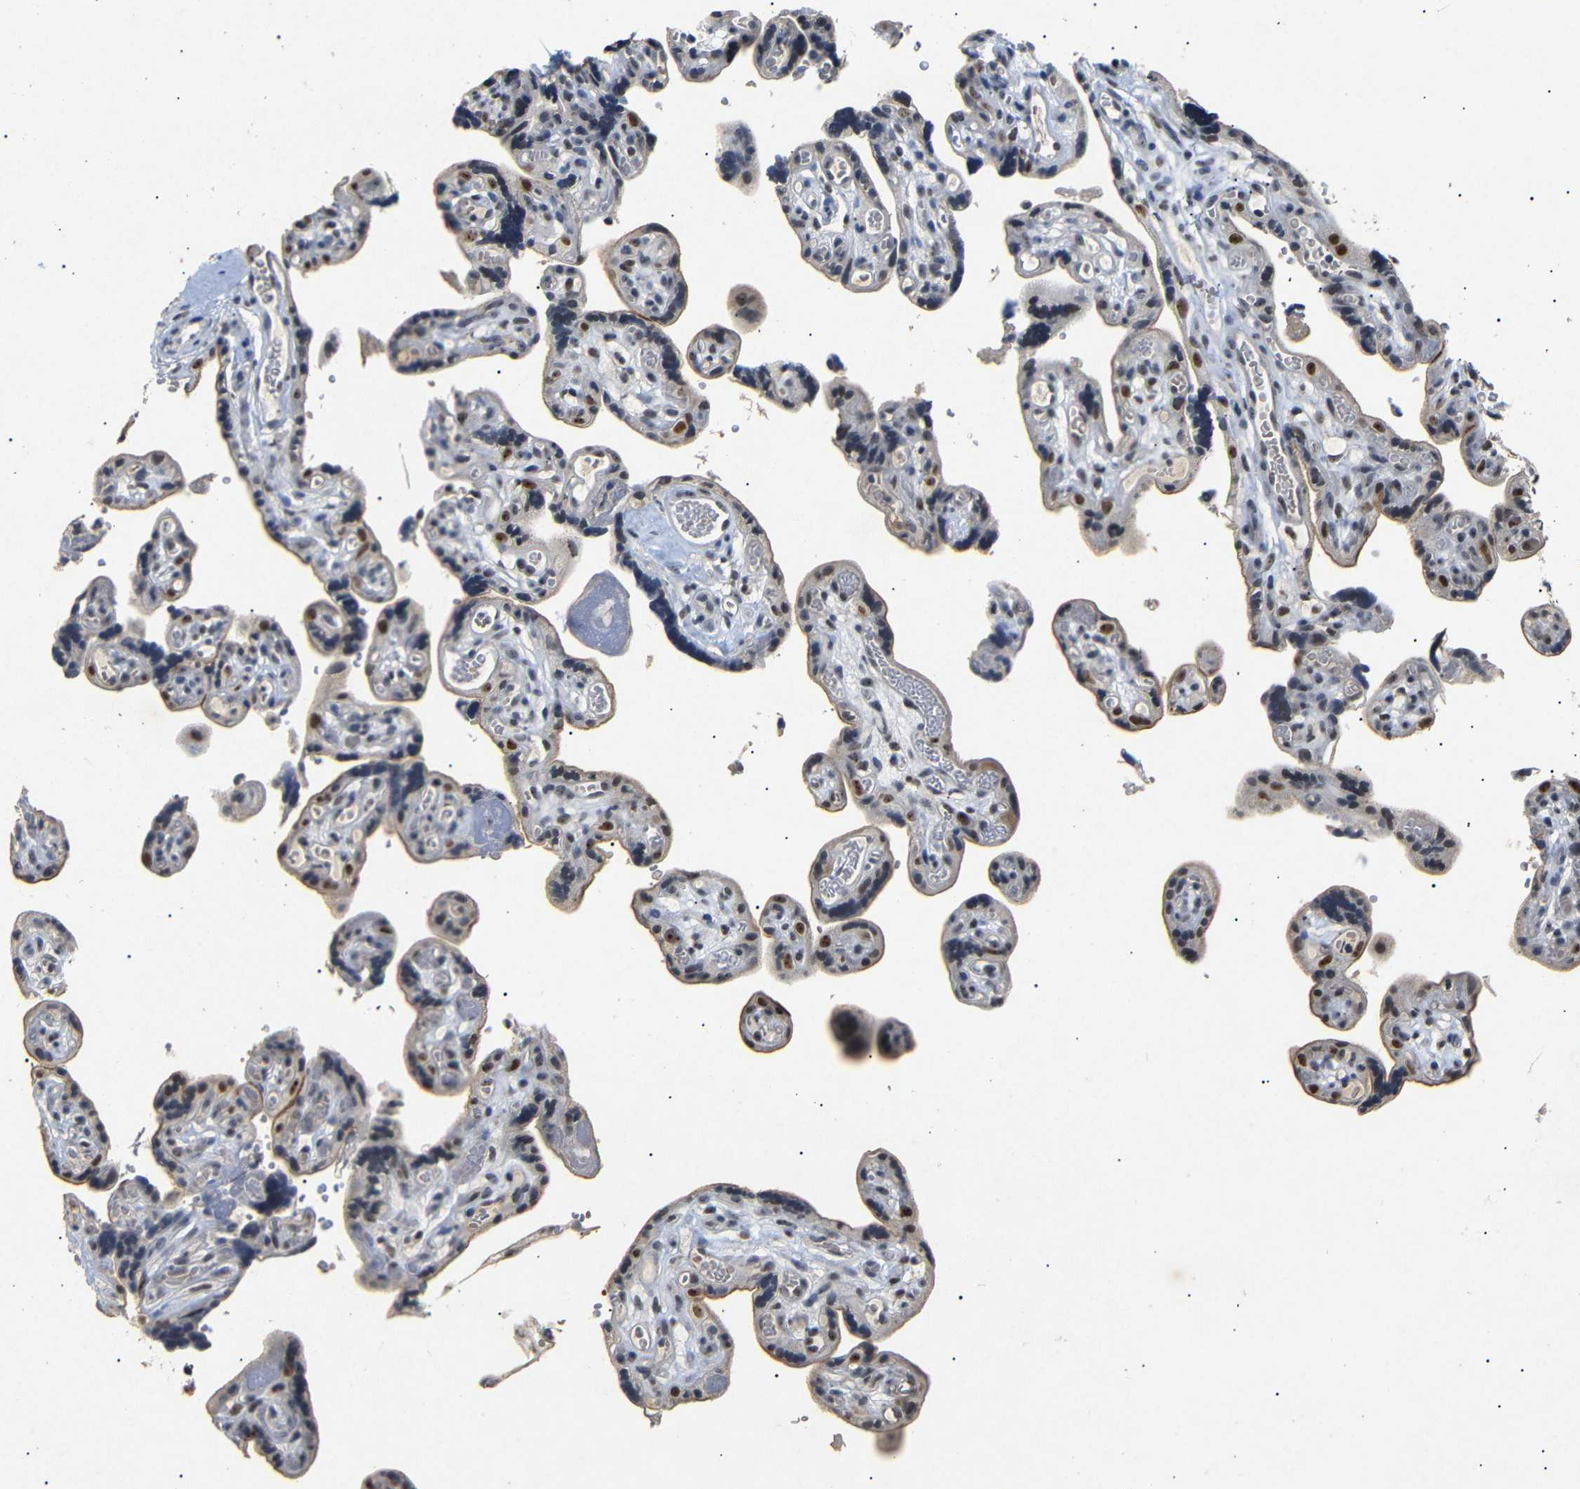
{"staining": {"intensity": "moderate", "quantity": ">75%", "location": "nuclear"}, "tissue": "placenta", "cell_type": "Decidual cells", "image_type": "normal", "snomed": [{"axis": "morphology", "description": "Normal tissue, NOS"}, {"axis": "topography", "description": "Placenta"}], "caption": "About >75% of decidual cells in benign human placenta exhibit moderate nuclear protein staining as visualized by brown immunohistochemical staining.", "gene": "PARN", "patient": {"sex": "female", "age": 30}}